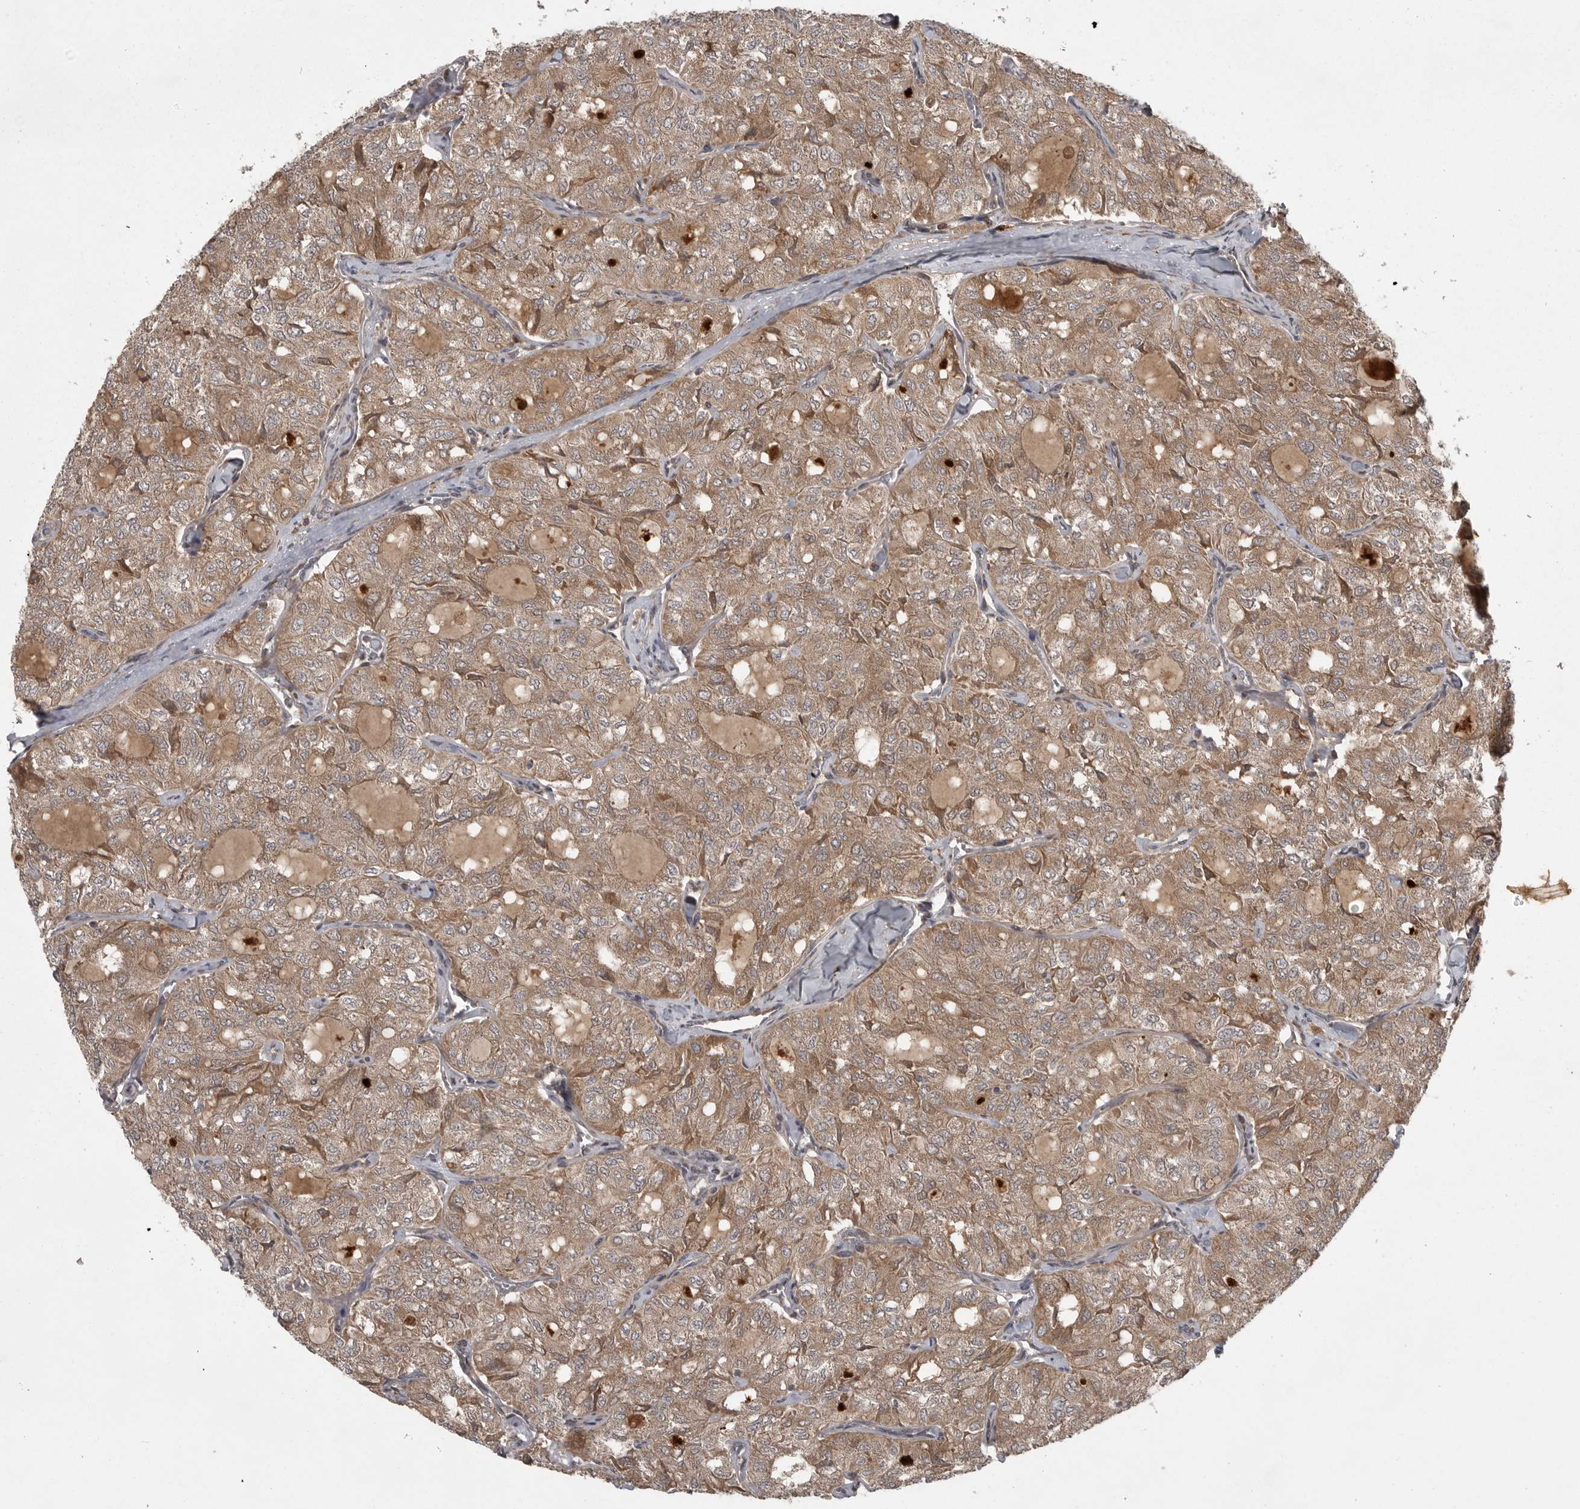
{"staining": {"intensity": "moderate", "quantity": ">75%", "location": "cytoplasmic/membranous"}, "tissue": "thyroid cancer", "cell_type": "Tumor cells", "image_type": "cancer", "snomed": [{"axis": "morphology", "description": "Follicular adenoma carcinoma, NOS"}, {"axis": "topography", "description": "Thyroid gland"}], "caption": "Immunohistochemistry (IHC) (DAB) staining of human thyroid cancer (follicular adenoma carcinoma) displays moderate cytoplasmic/membranous protein expression in about >75% of tumor cells. (DAB = brown stain, brightfield microscopy at high magnification).", "gene": "GPR31", "patient": {"sex": "male", "age": 75}}